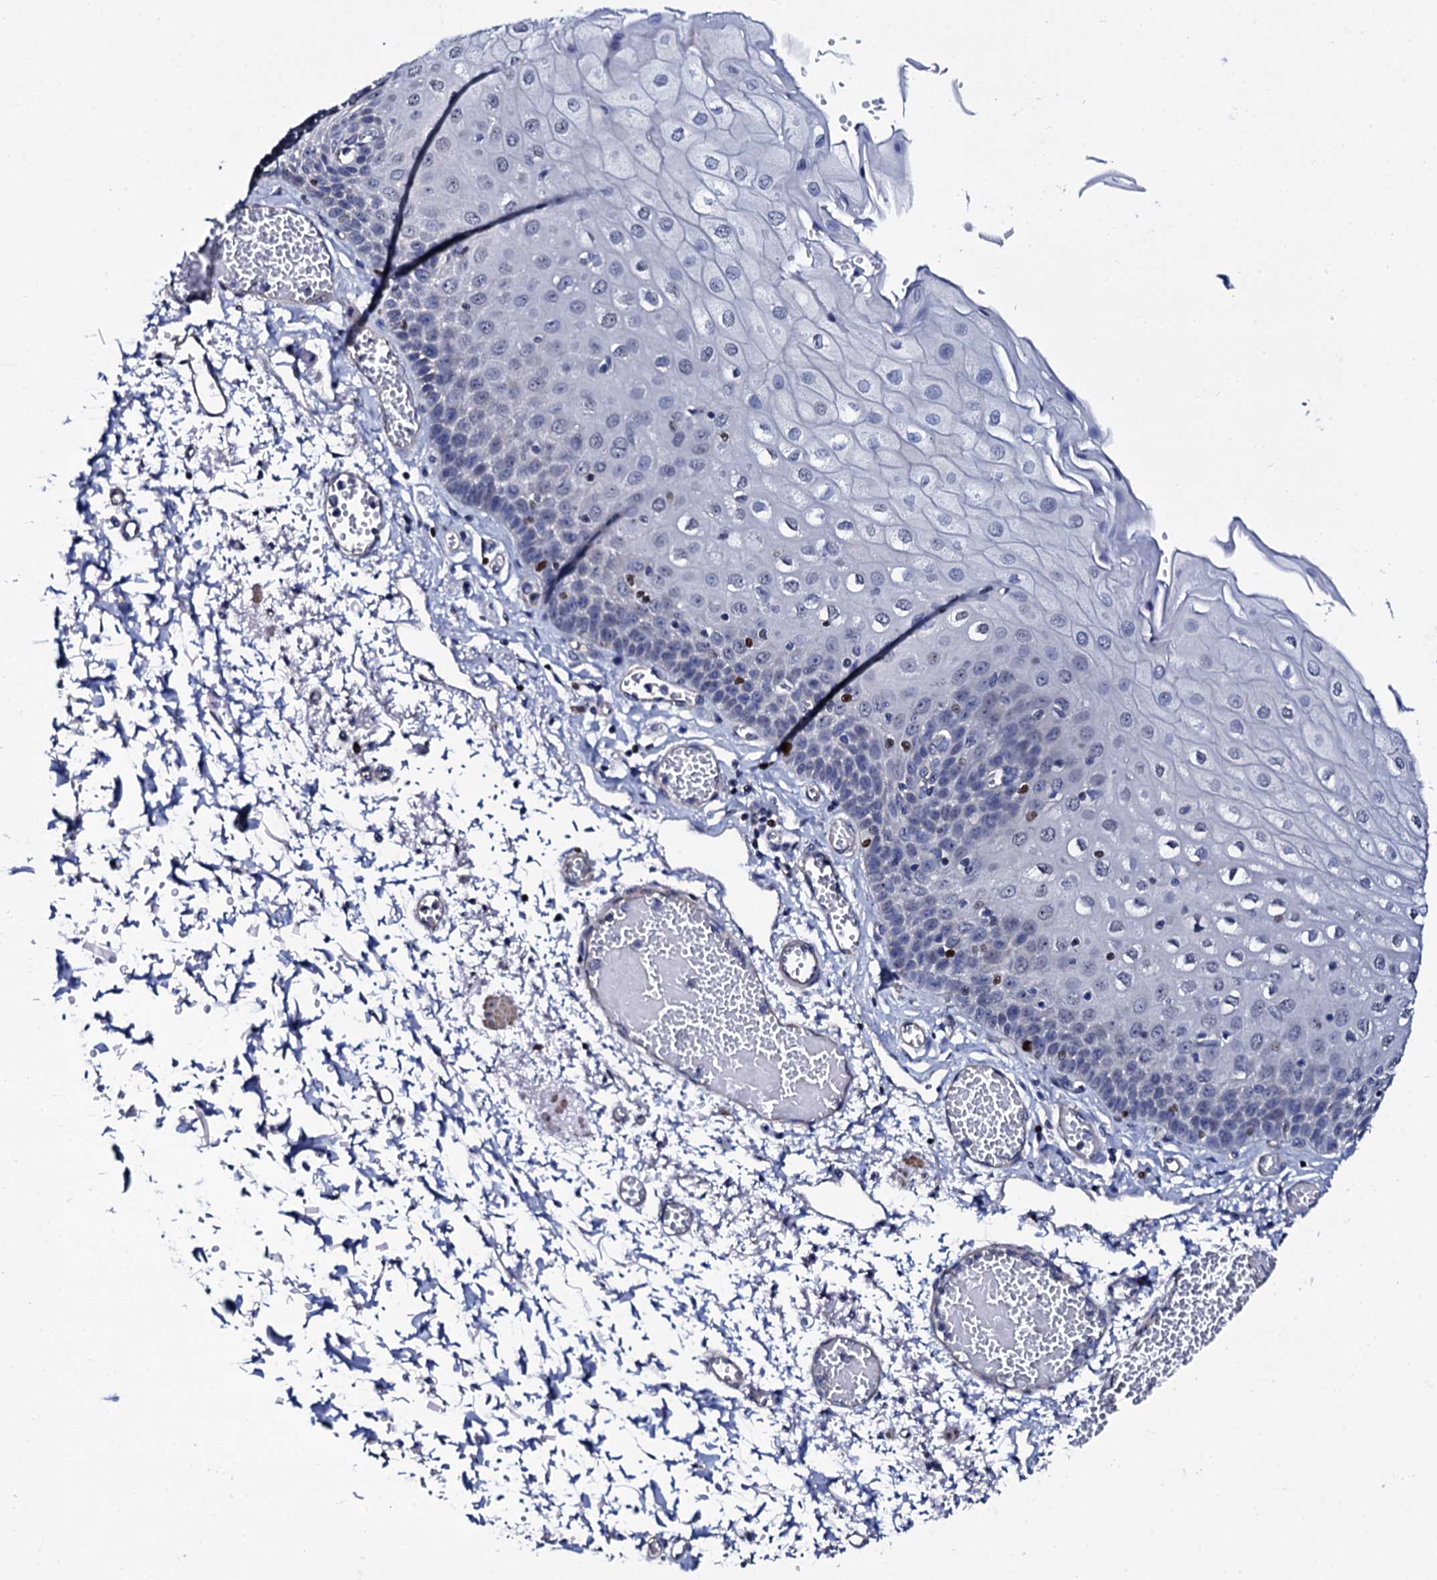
{"staining": {"intensity": "negative", "quantity": "none", "location": "none"}, "tissue": "esophagus", "cell_type": "Squamous epithelial cells", "image_type": "normal", "snomed": [{"axis": "morphology", "description": "Normal tissue, NOS"}, {"axis": "topography", "description": "Esophagus"}], "caption": "Immunohistochemistry image of normal esophagus: esophagus stained with DAB demonstrates no significant protein expression in squamous epithelial cells. Nuclei are stained in blue.", "gene": "NPM2", "patient": {"sex": "male", "age": 81}}